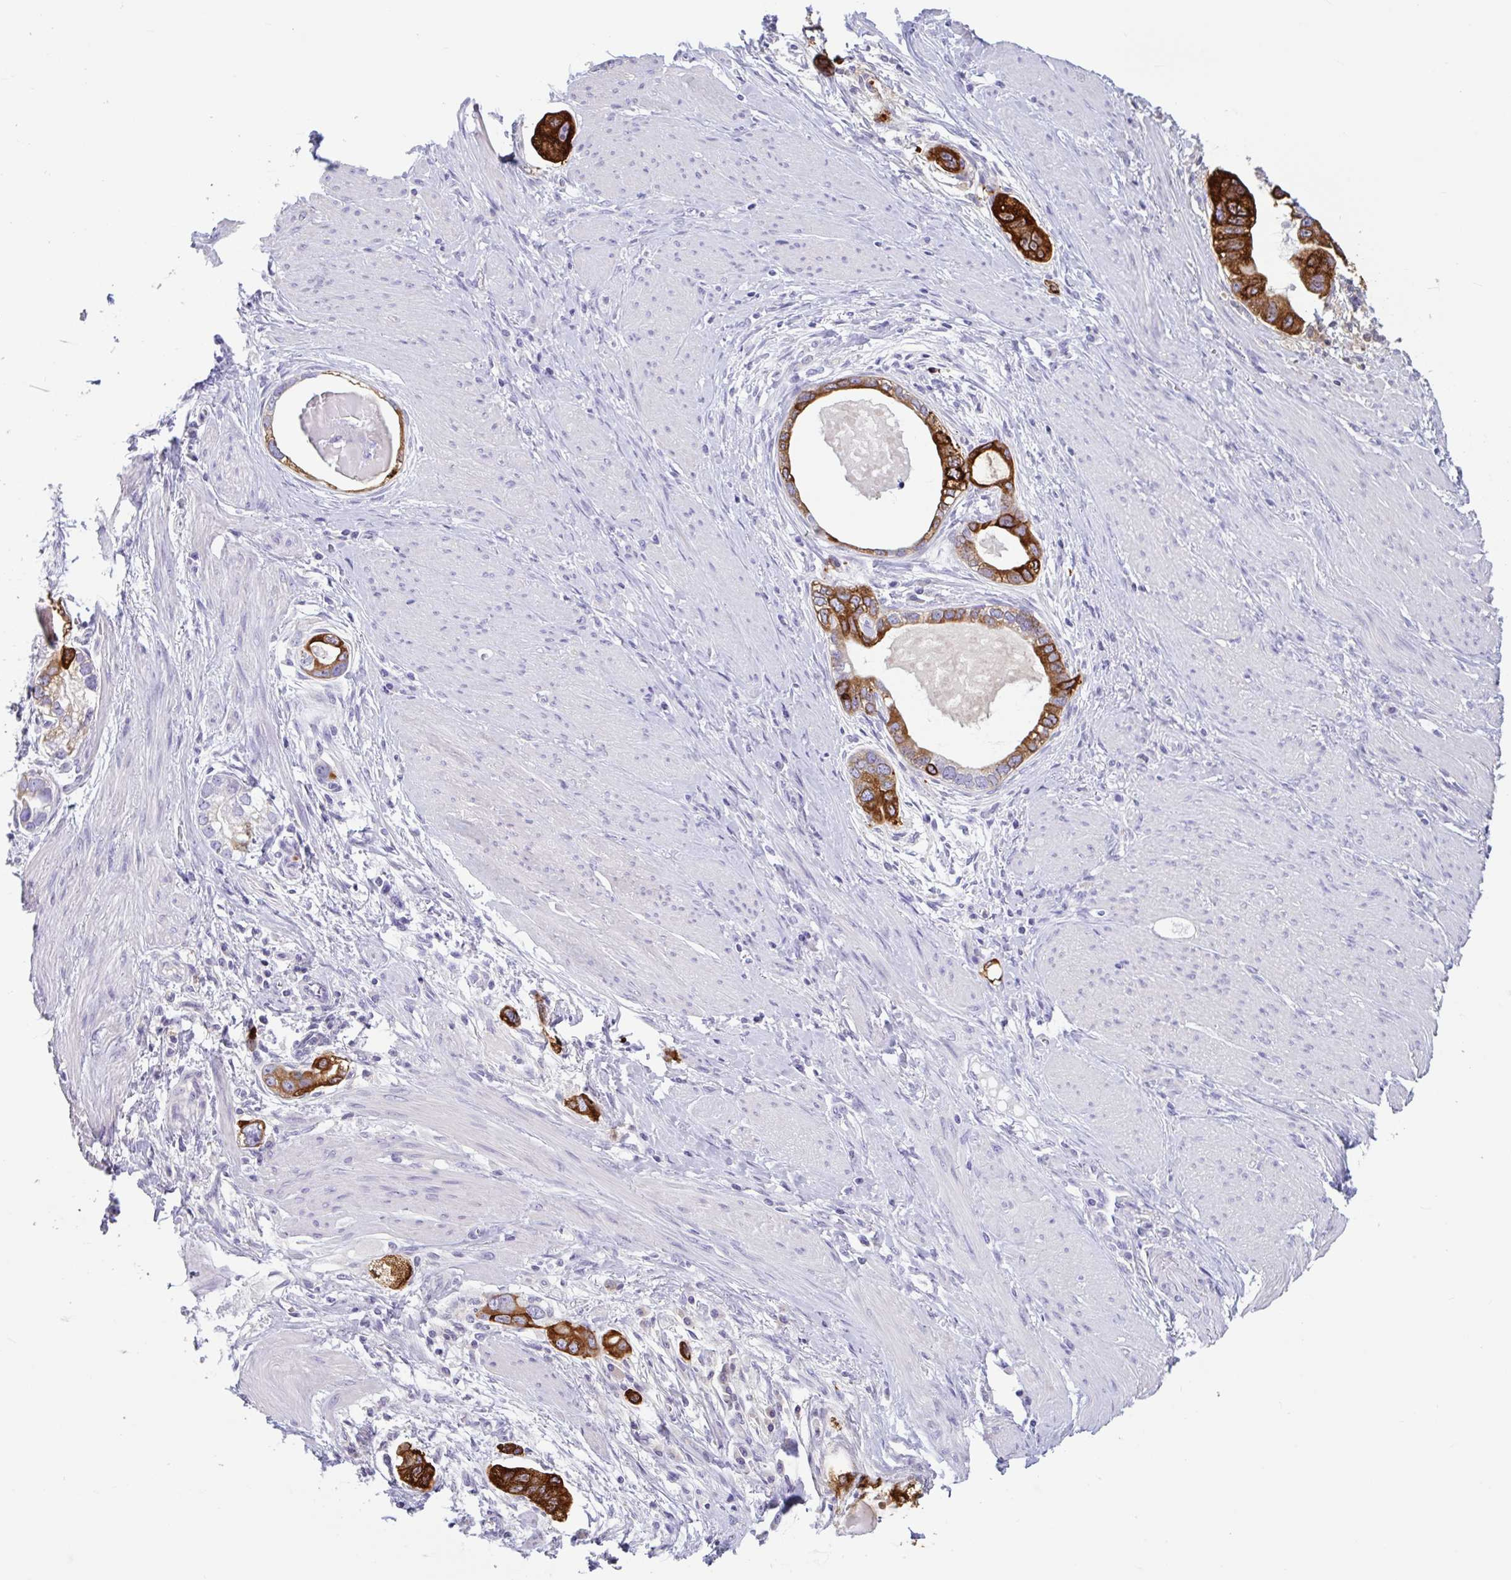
{"staining": {"intensity": "strong", "quantity": "25%-75%", "location": "cytoplasmic/membranous"}, "tissue": "stomach cancer", "cell_type": "Tumor cells", "image_type": "cancer", "snomed": [{"axis": "morphology", "description": "Adenocarcinoma, NOS"}, {"axis": "topography", "description": "Stomach, lower"}], "caption": "Strong cytoplasmic/membranous expression is identified in about 25%-75% of tumor cells in stomach cancer (adenocarcinoma).", "gene": "CTSE", "patient": {"sex": "female", "age": 93}}